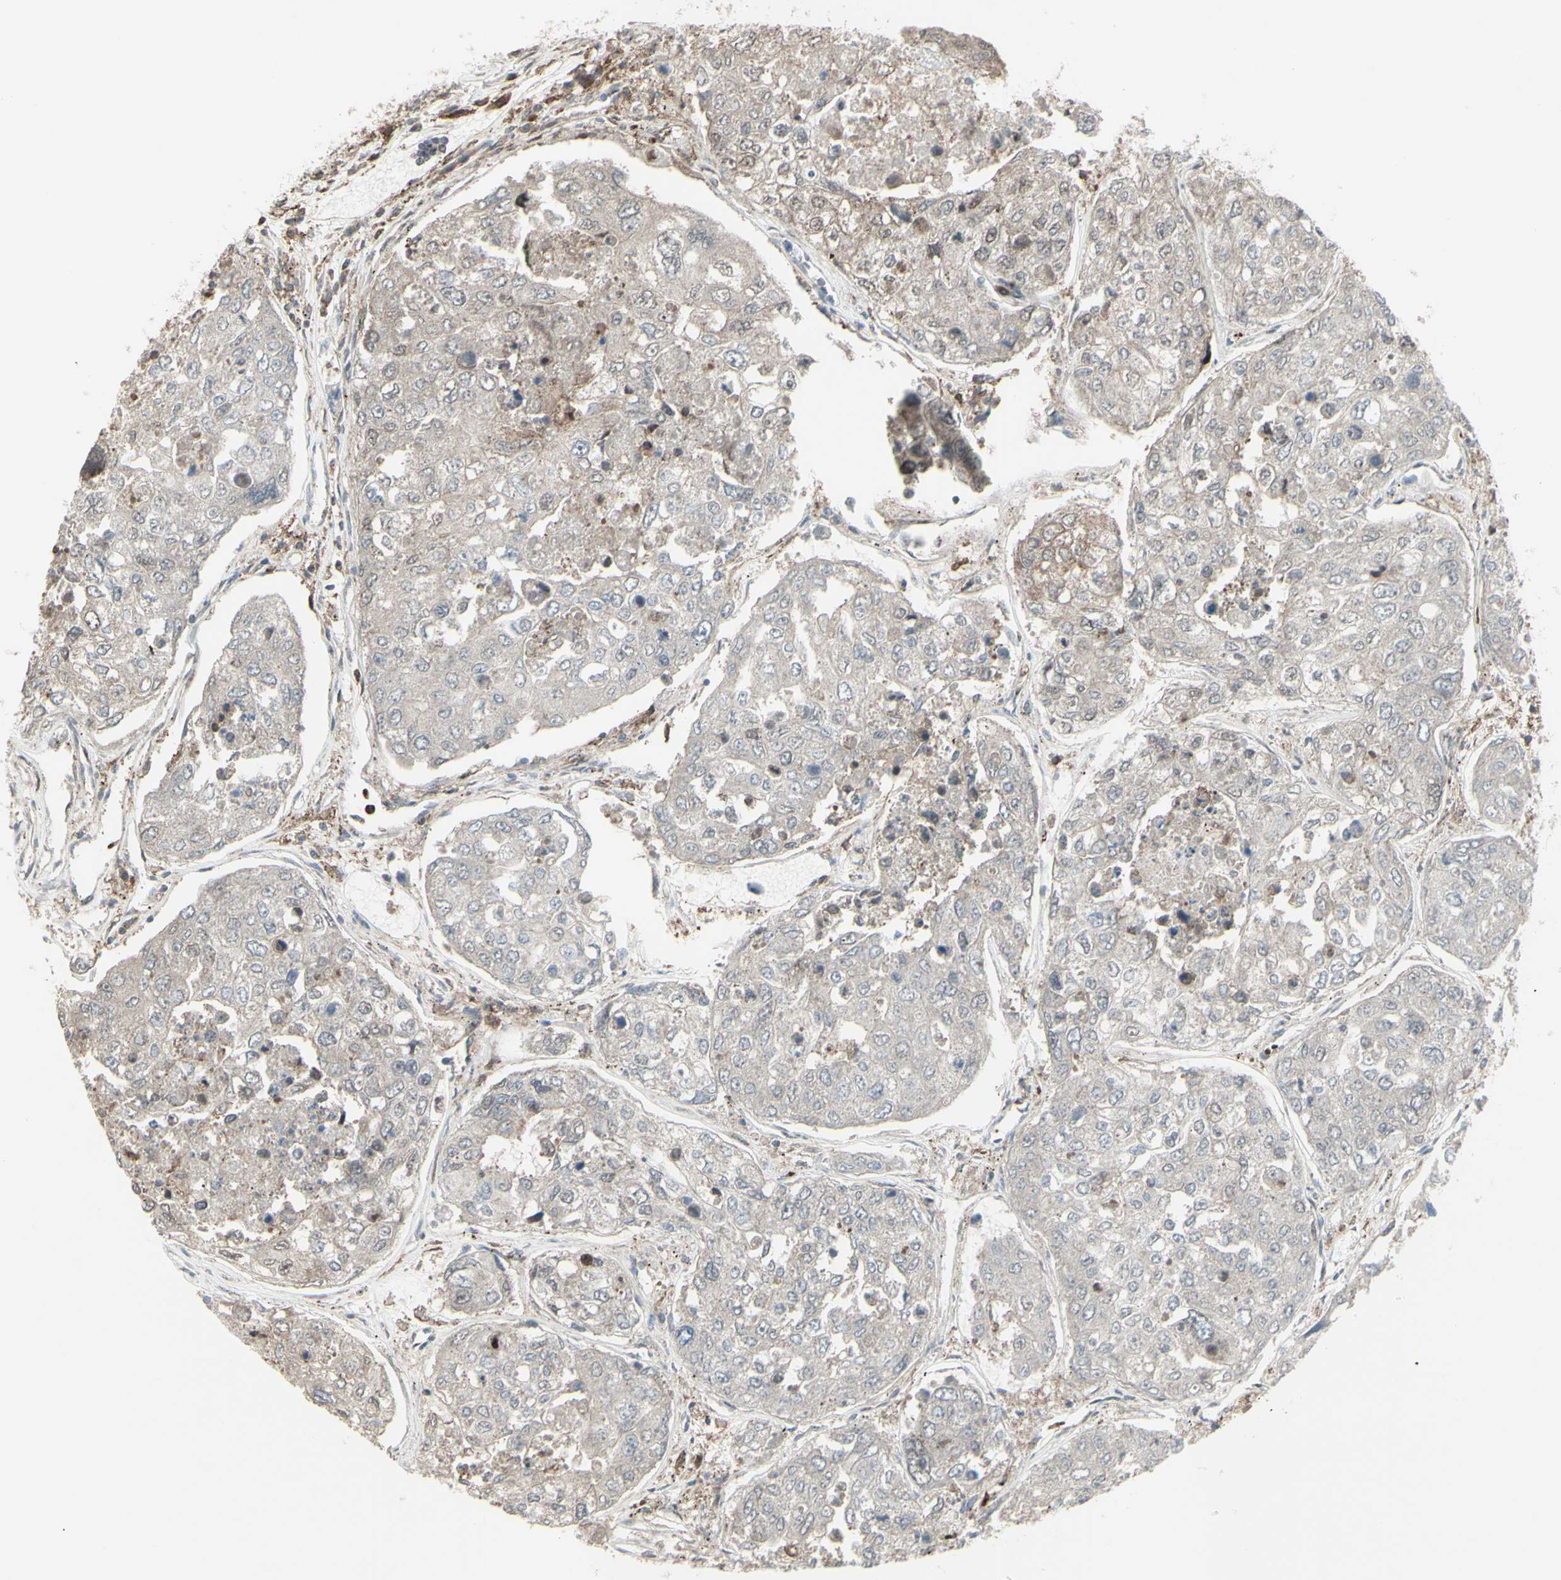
{"staining": {"intensity": "weak", "quantity": ">75%", "location": "cytoplasmic/membranous"}, "tissue": "urothelial cancer", "cell_type": "Tumor cells", "image_type": "cancer", "snomed": [{"axis": "morphology", "description": "Urothelial carcinoma, High grade"}, {"axis": "topography", "description": "Lymph node"}, {"axis": "topography", "description": "Urinary bladder"}], "caption": "Protein staining of urothelial carcinoma (high-grade) tissue displays weak cytoplasmic/membranous positivity in about >75% of tumor cells. The staining was performed using DAB, with brown indicating positive protein expression. Nuclei are stained blue with hematoxylin.", "gene": "CD33", "patient": {"sex": "male", "age": 51}}